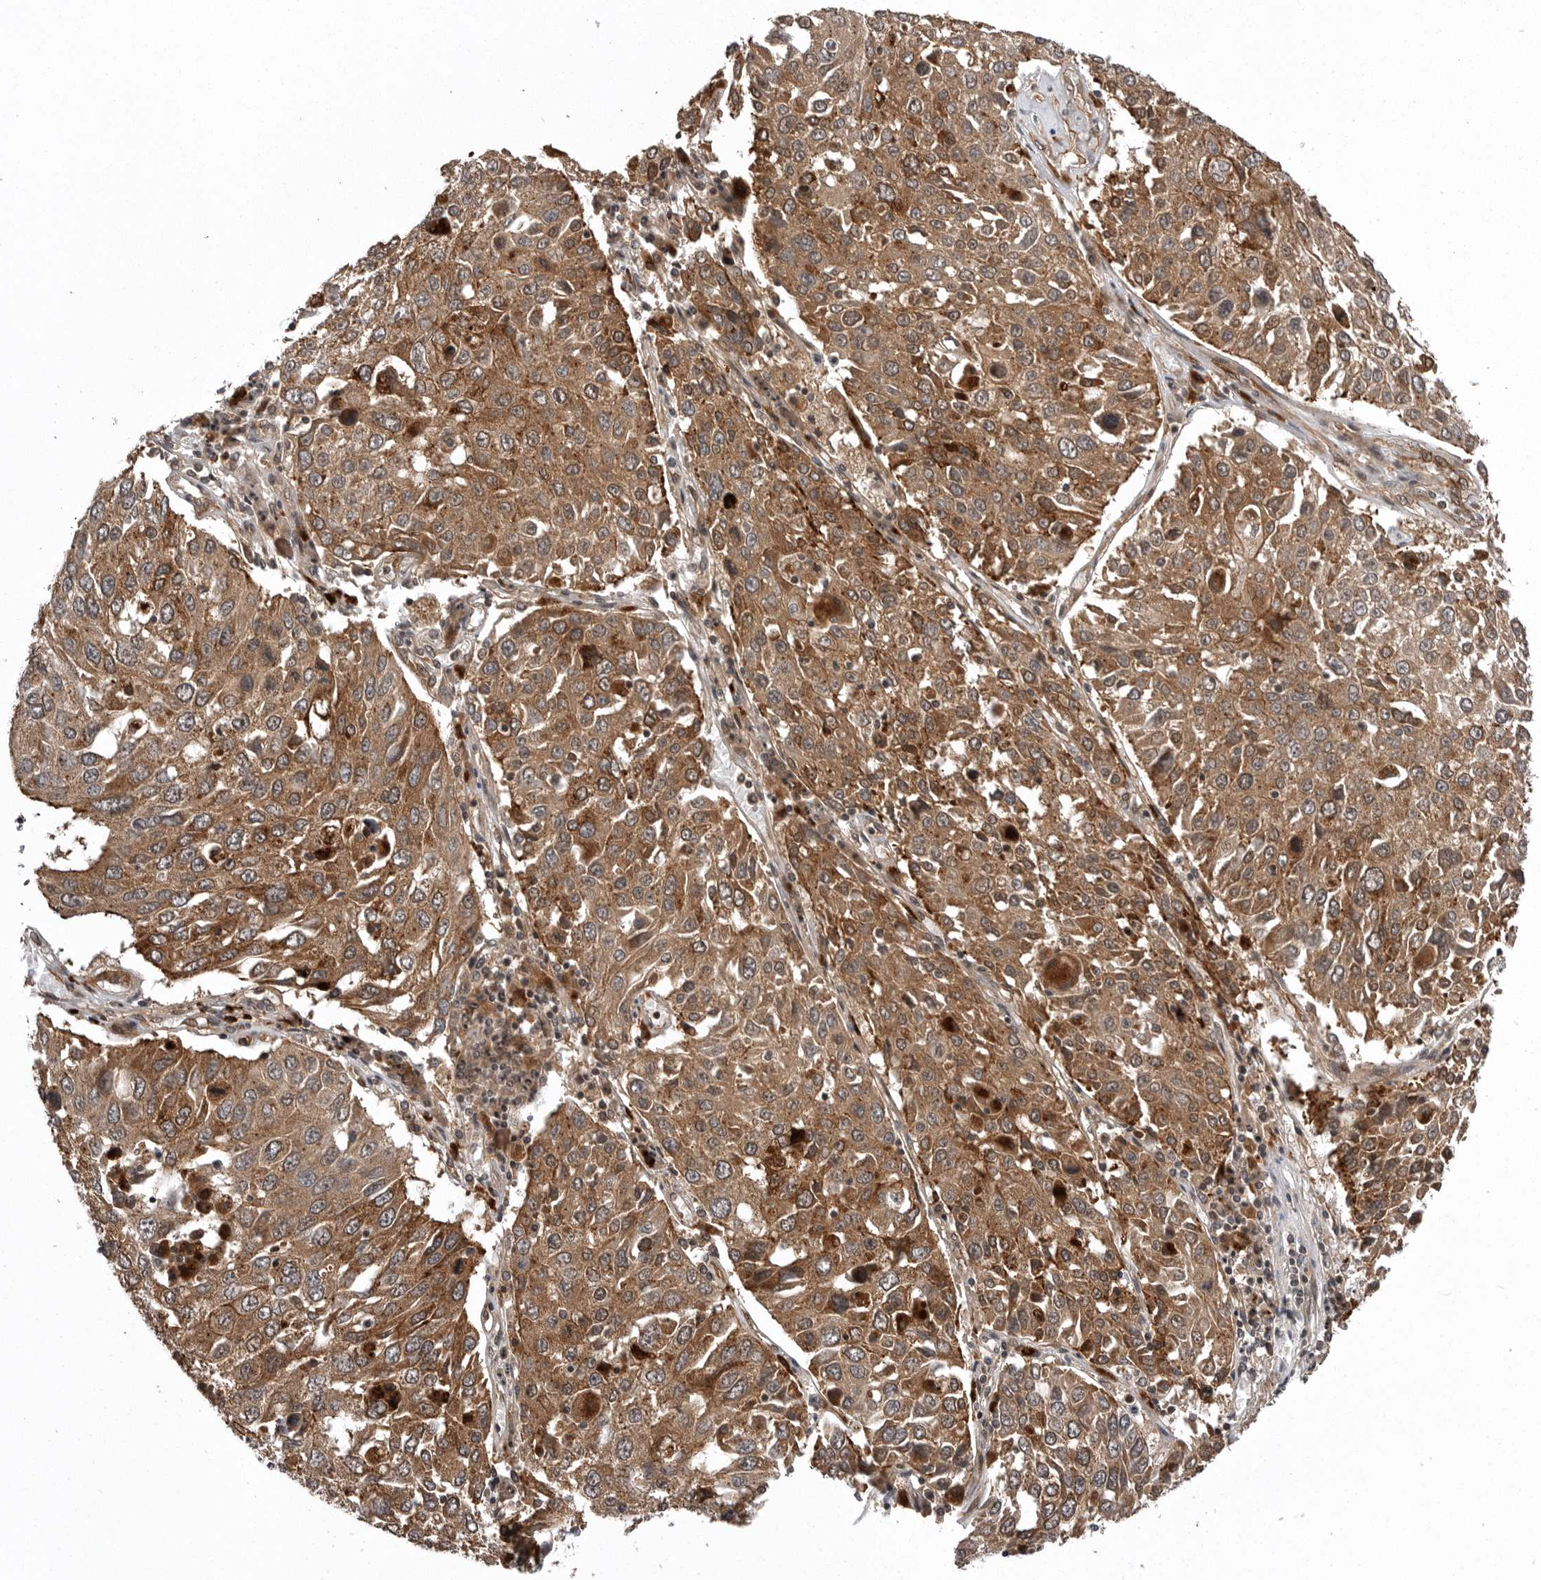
{"staining": {"intensity": "moderate", "quantity": ">75%", "location": "cytoplasmic/membranous"}, "tissue": "lung cancer", "cell_type": "Tumor cells", "image_type": "cancer", "snomed": [{"axis": "morphology", "description": "Squamous cell carcinoma, NOS"}, {"axis": "topography", "description": "Lung"}], "caption": "The photomicrograph displays a brown stain indicating the presence of a protein in the cytoplasmic/membranous of tumor cells in lung squamous cell carcinoma.", "gene": "AOAH", "patient": {"sex": "male", "age": 65}}